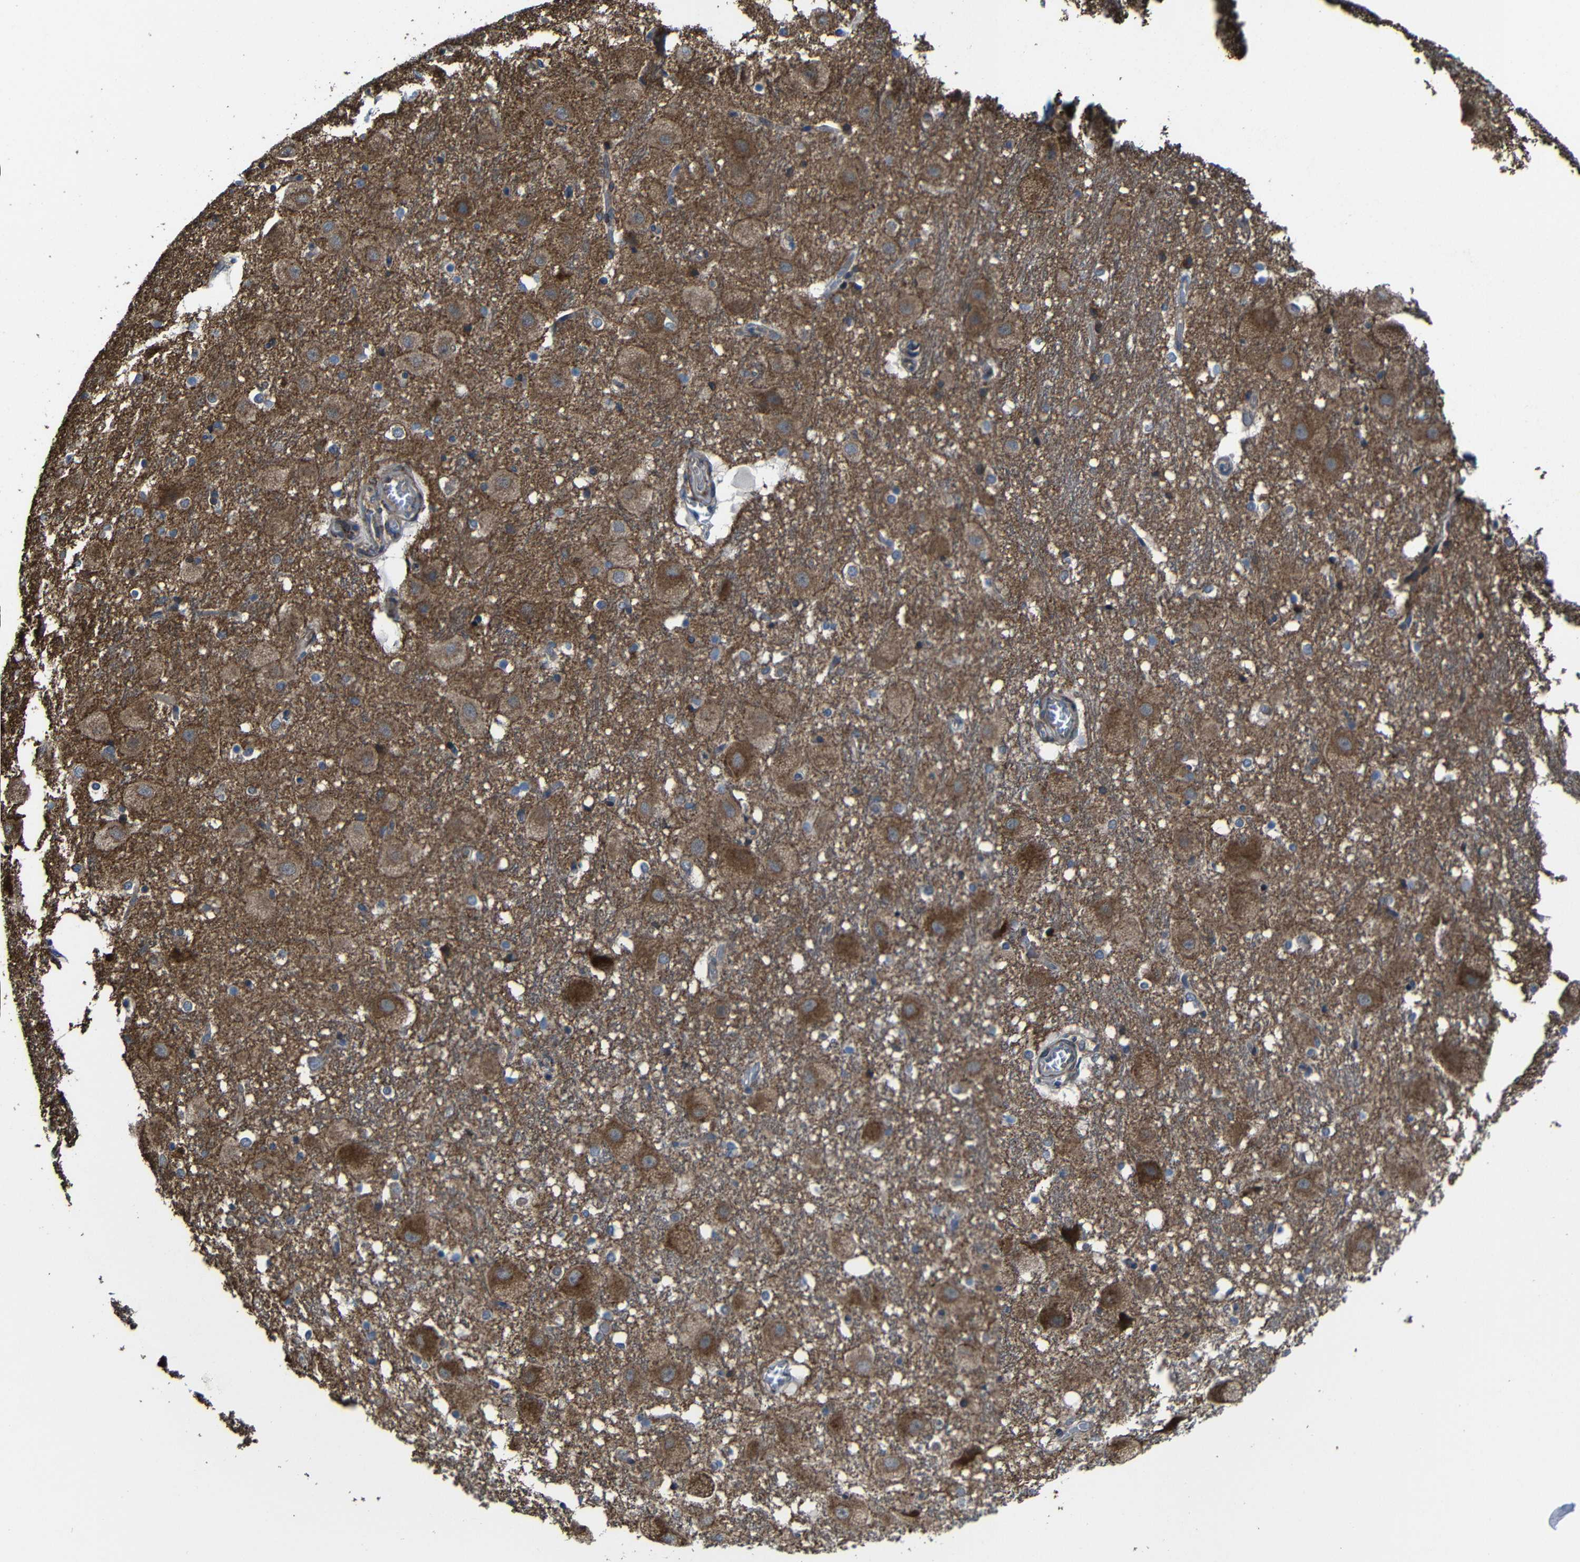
{"staining": {"intensity": "weak", "quantity": ">75%", "location": "cytoplasmic/membranous"}, "tissue": "hippocampus", "cell_type": "Glial cells", "image_type": "normal", "snomed": [{"axis": "morphology", "description": "Normal tissue, NOS"}, {"axis": "topography", "description": "Hippocampus"}], "caption": "Protein expression analysis of unremarkable hippocampus displays weak cytoplasmic/membranous expression in approximately >75% of glial cells. The staining is performed using DAB brown chromogen to label protein expression. The nuclei are counter-stained blue using hematoxylin.", "gene": "KIAA0513", "patient": {"sex": "female", "age": 19}}